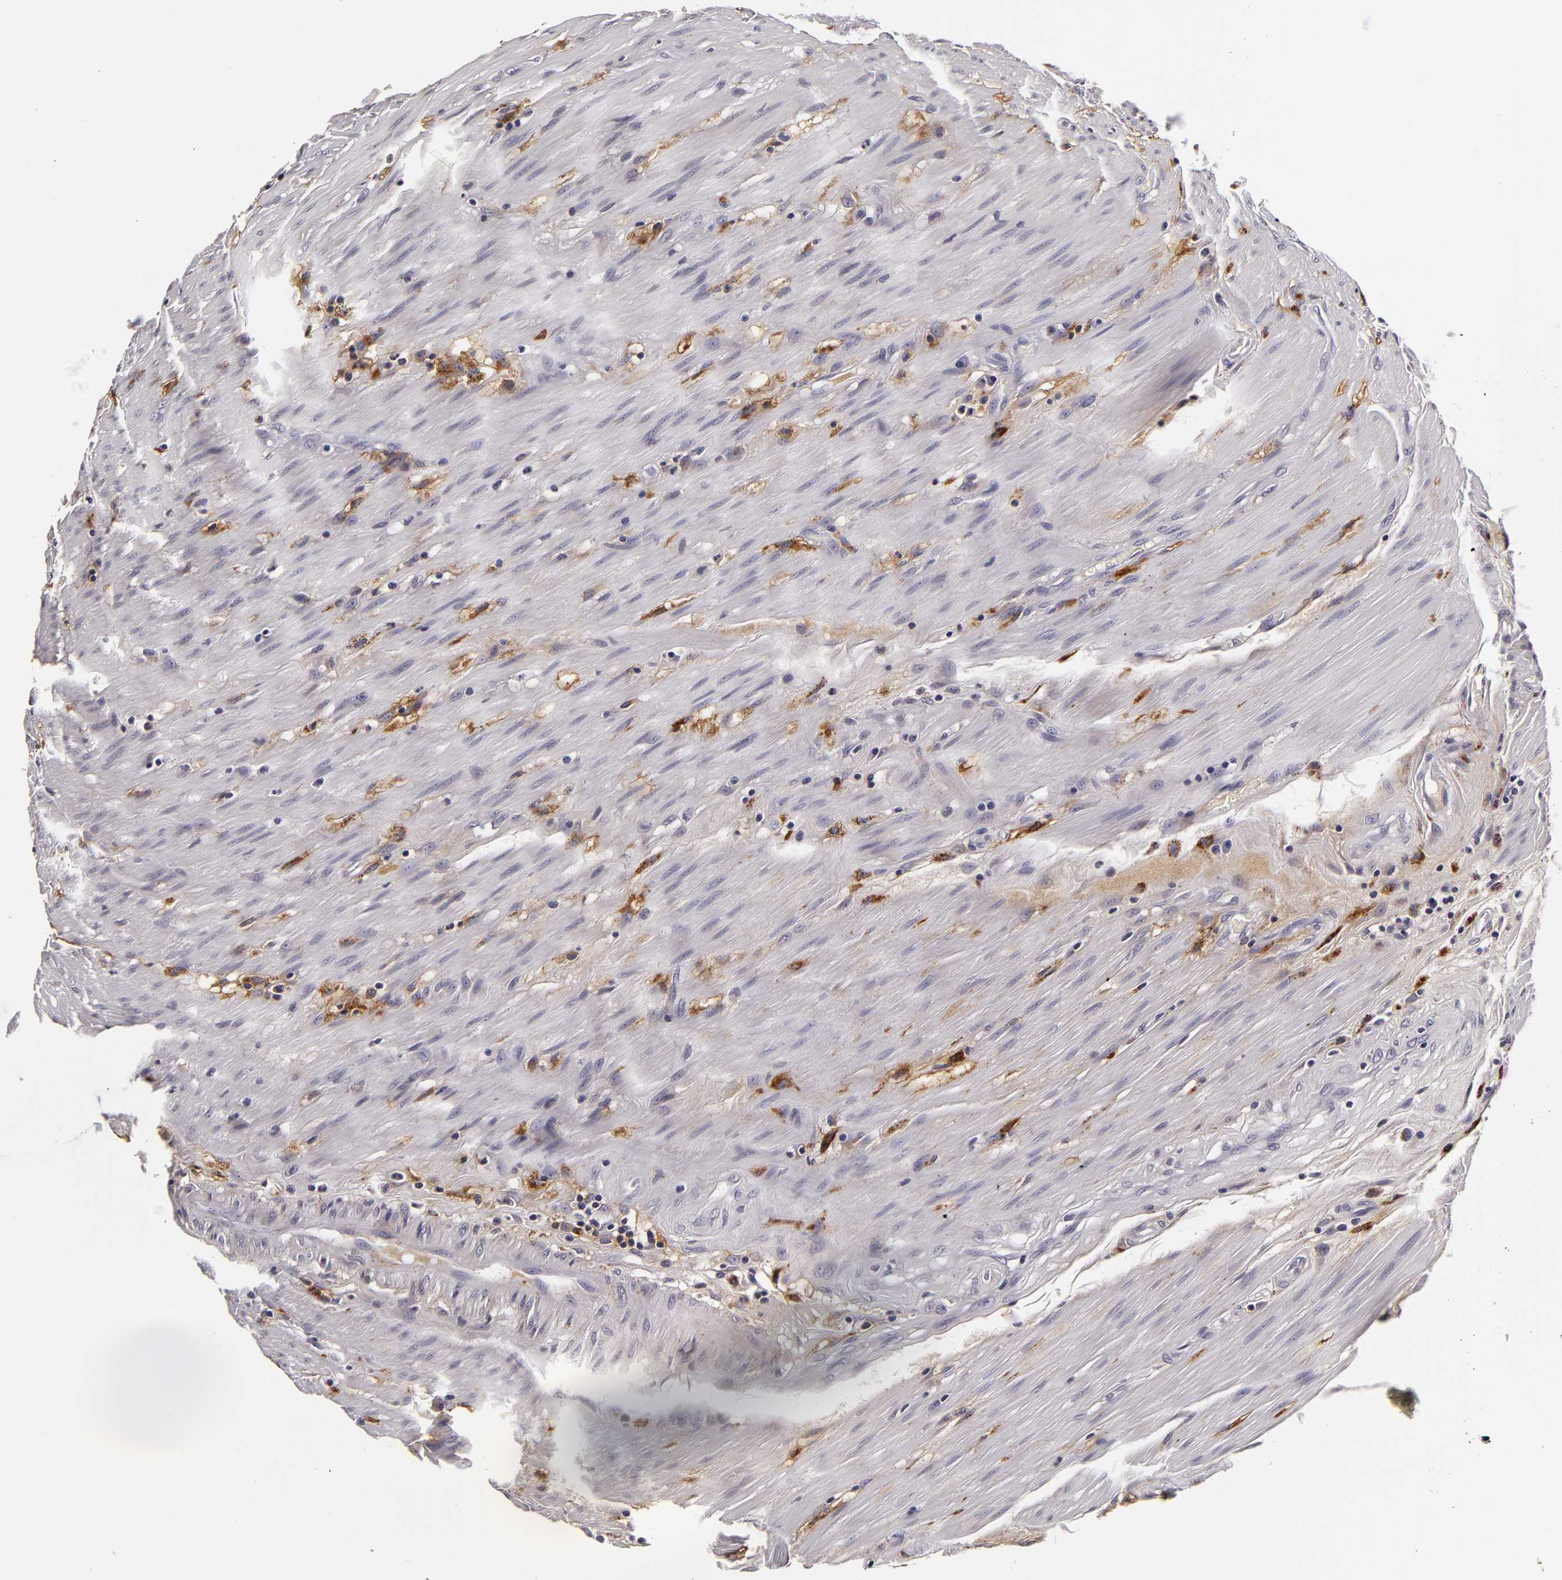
{"staining": {"intensity": "moderate", "quantity": "<25%", "location": "cytoplasmic/membranous"}, "tissue": "colorectal cancer", "cell_type": "Tumor cells", "image_type": "cancer", "snomed": [{"axis": "morphology", "description": "Adenocarcinoma, NOS"}, {"axis": "topography", "description": "Colon"}], "caption": "IHC photomicrograph of neoplastic tissue: human colorectal cancer stained using immunohistochemistry (IHC) reveals low levels of moderate protein expression localized specifically in the cytoplasmic/membranous of tumor cells, appearing as a cytoplasmic/membranous brown color.", "gene": "LGALS3BP", "patient": {"sex": "male", "age": 54}}